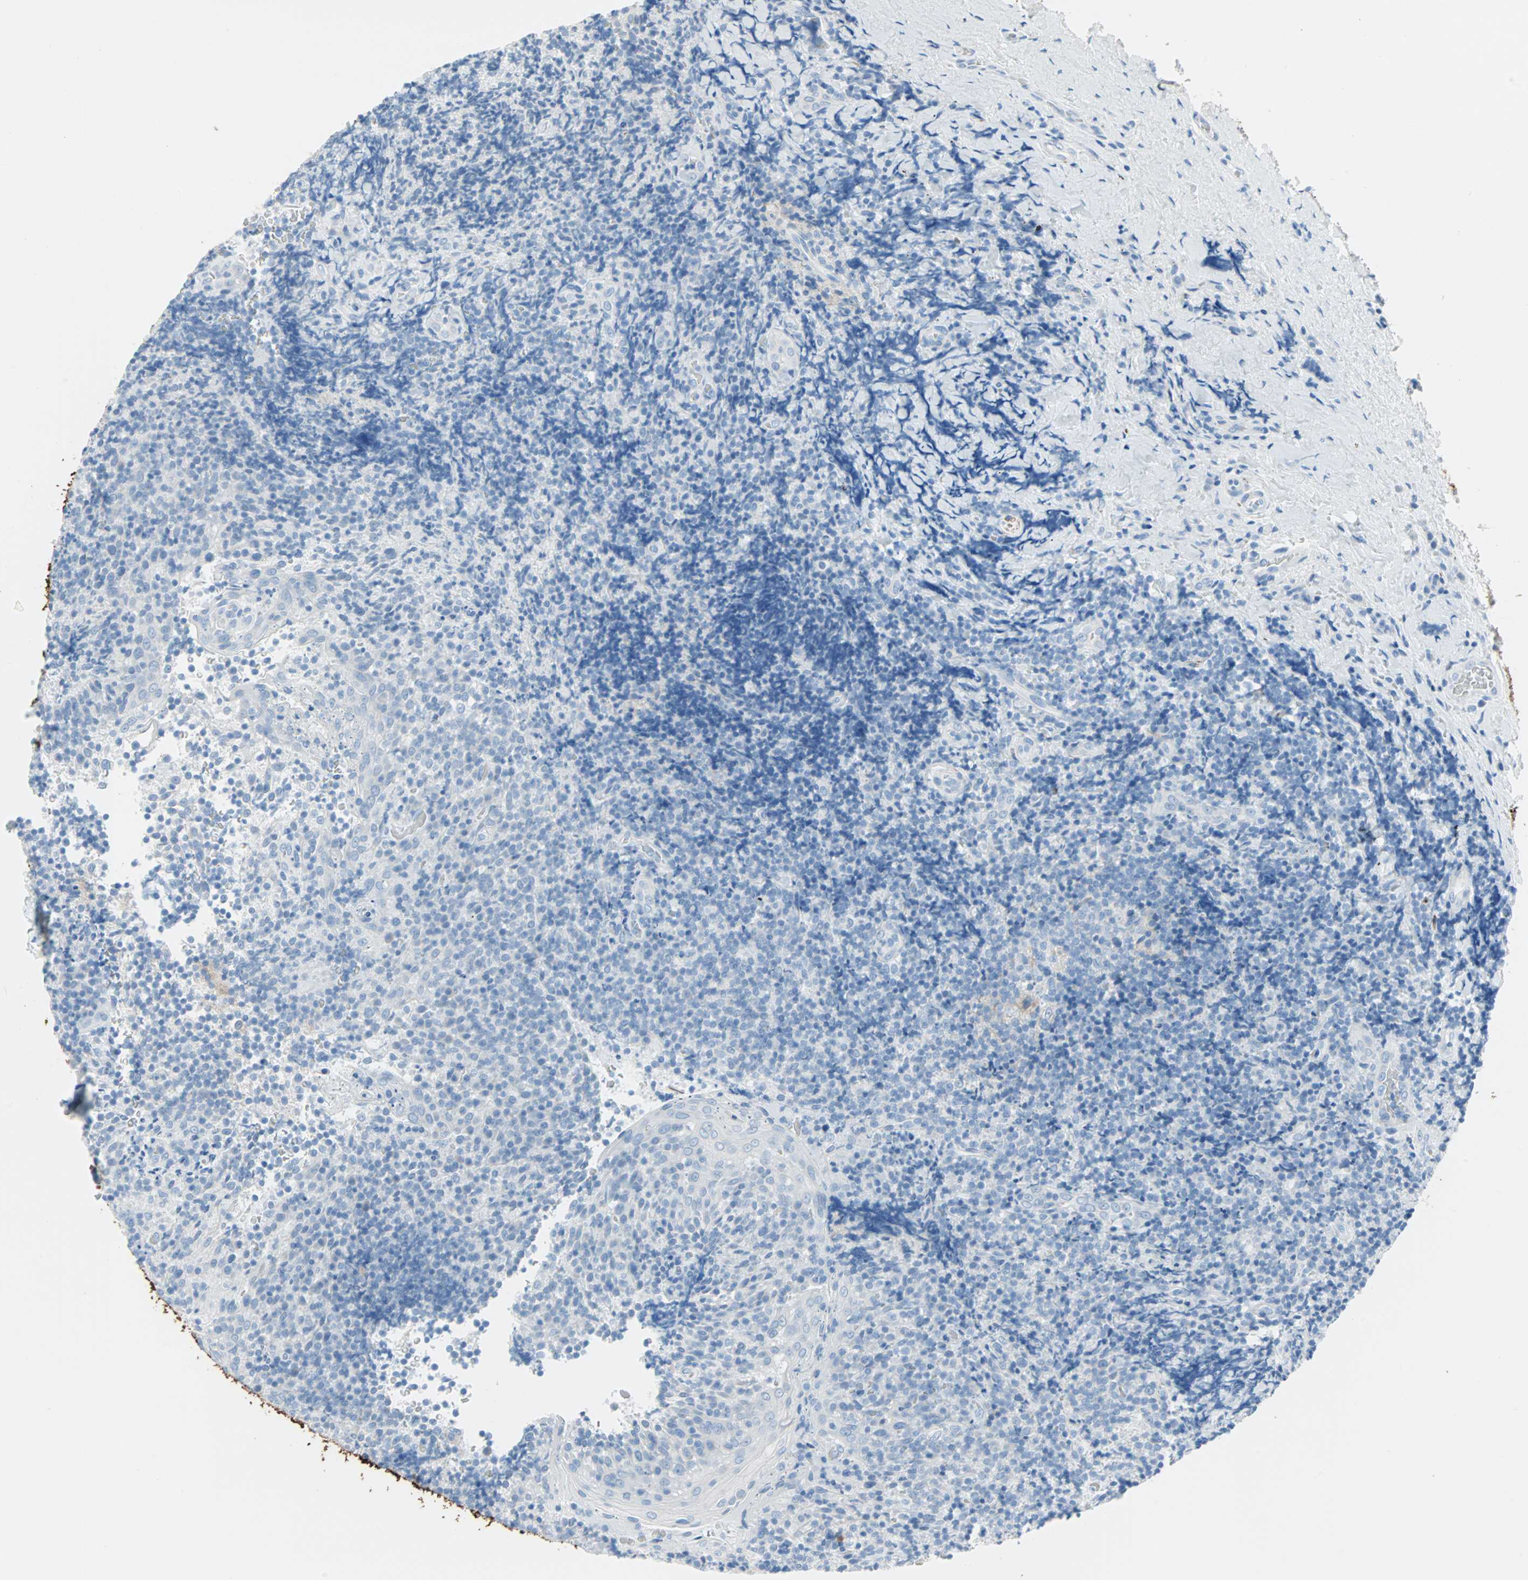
{"staining": {"intensity": "negative", "quantity": "none", "location": "none"}, "tissue": "lymphoma", "cell_type": "Tumor cells", "image_type": "cancer", "snomed": [{"axis": "morphology", "description": "Malignant lymphoma, non-Hodgkin's type, High grade"}, {"axis": "topography", "description": "Tonsil"}], "caption": "Immunohistochemical staining of human malignant lymphoma, non-Hodgkin's type (high-grade) demonstrates no significant expression in tumor cells. (IHC, brightfield microscopy, high magnification).", "gene": "STX1A", "patient": {"sex": "female", "age": 36}}